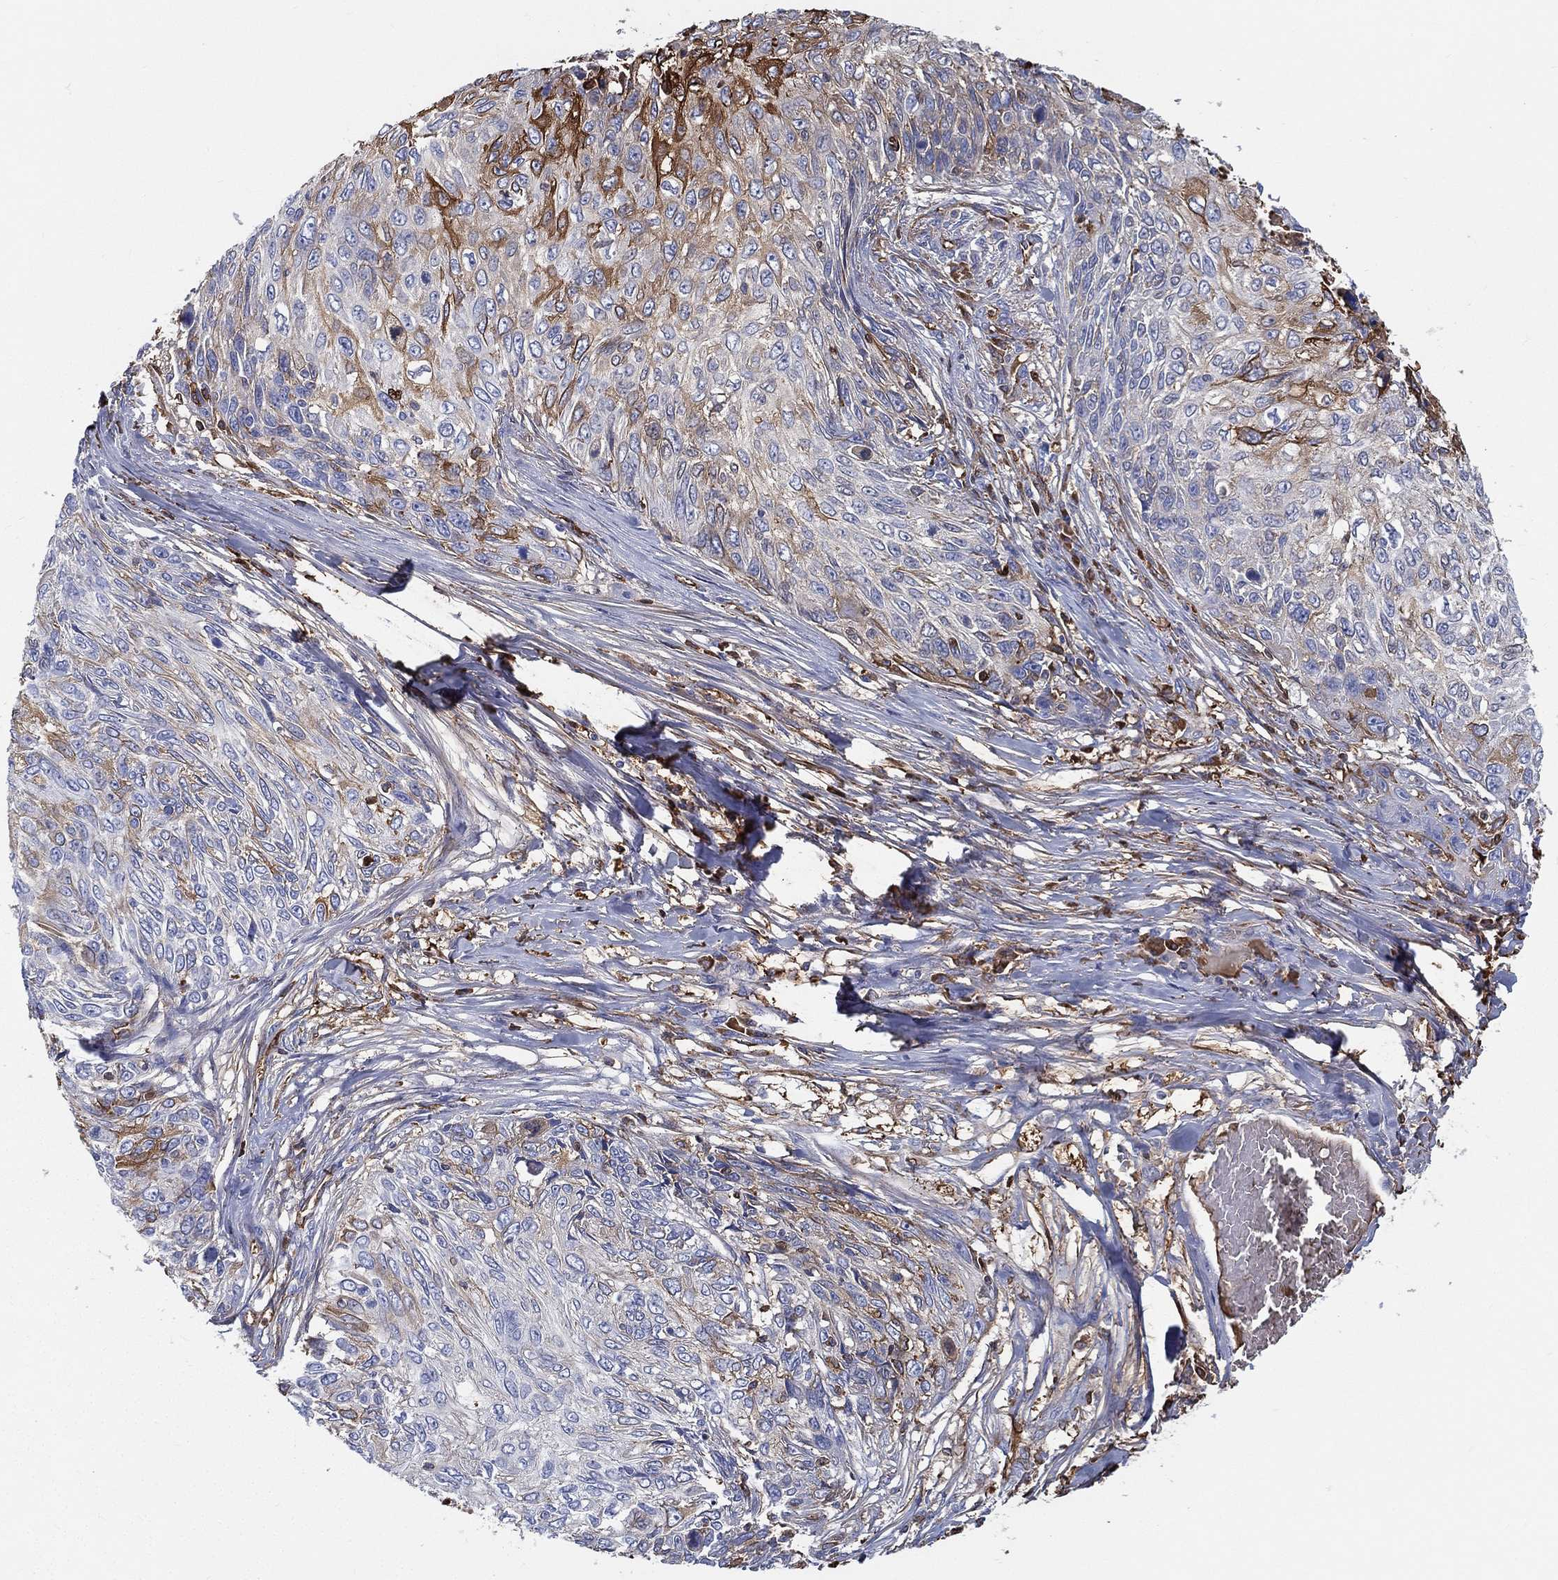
{"staining": {"intensity": "strong", "quantity": "<25%", "location": "cytoplasmic/membranous"}, "tissue": "skin cancer", "cell_type": "Tumor cells", "image_type": "cancer", "snomed": [{"axis": "morphology", "description": "Squamous cell carcinoma, NOS"}, {"axis": "topography", "description": "Skin"}], "caption": "Skin squamous cell carcinoma was stained to show a protein in brown. There is medium levels of strong cytoplasmic/membranous staining in about <25% of tumor cells. The staining was performed using DAB to visualize the protein expression in brown, while the nuclei were stained in blue with hematoxylin (Magnification: 20x).", "gene": "IFNB1", "patient": {"sex": "male", "age": 92}}